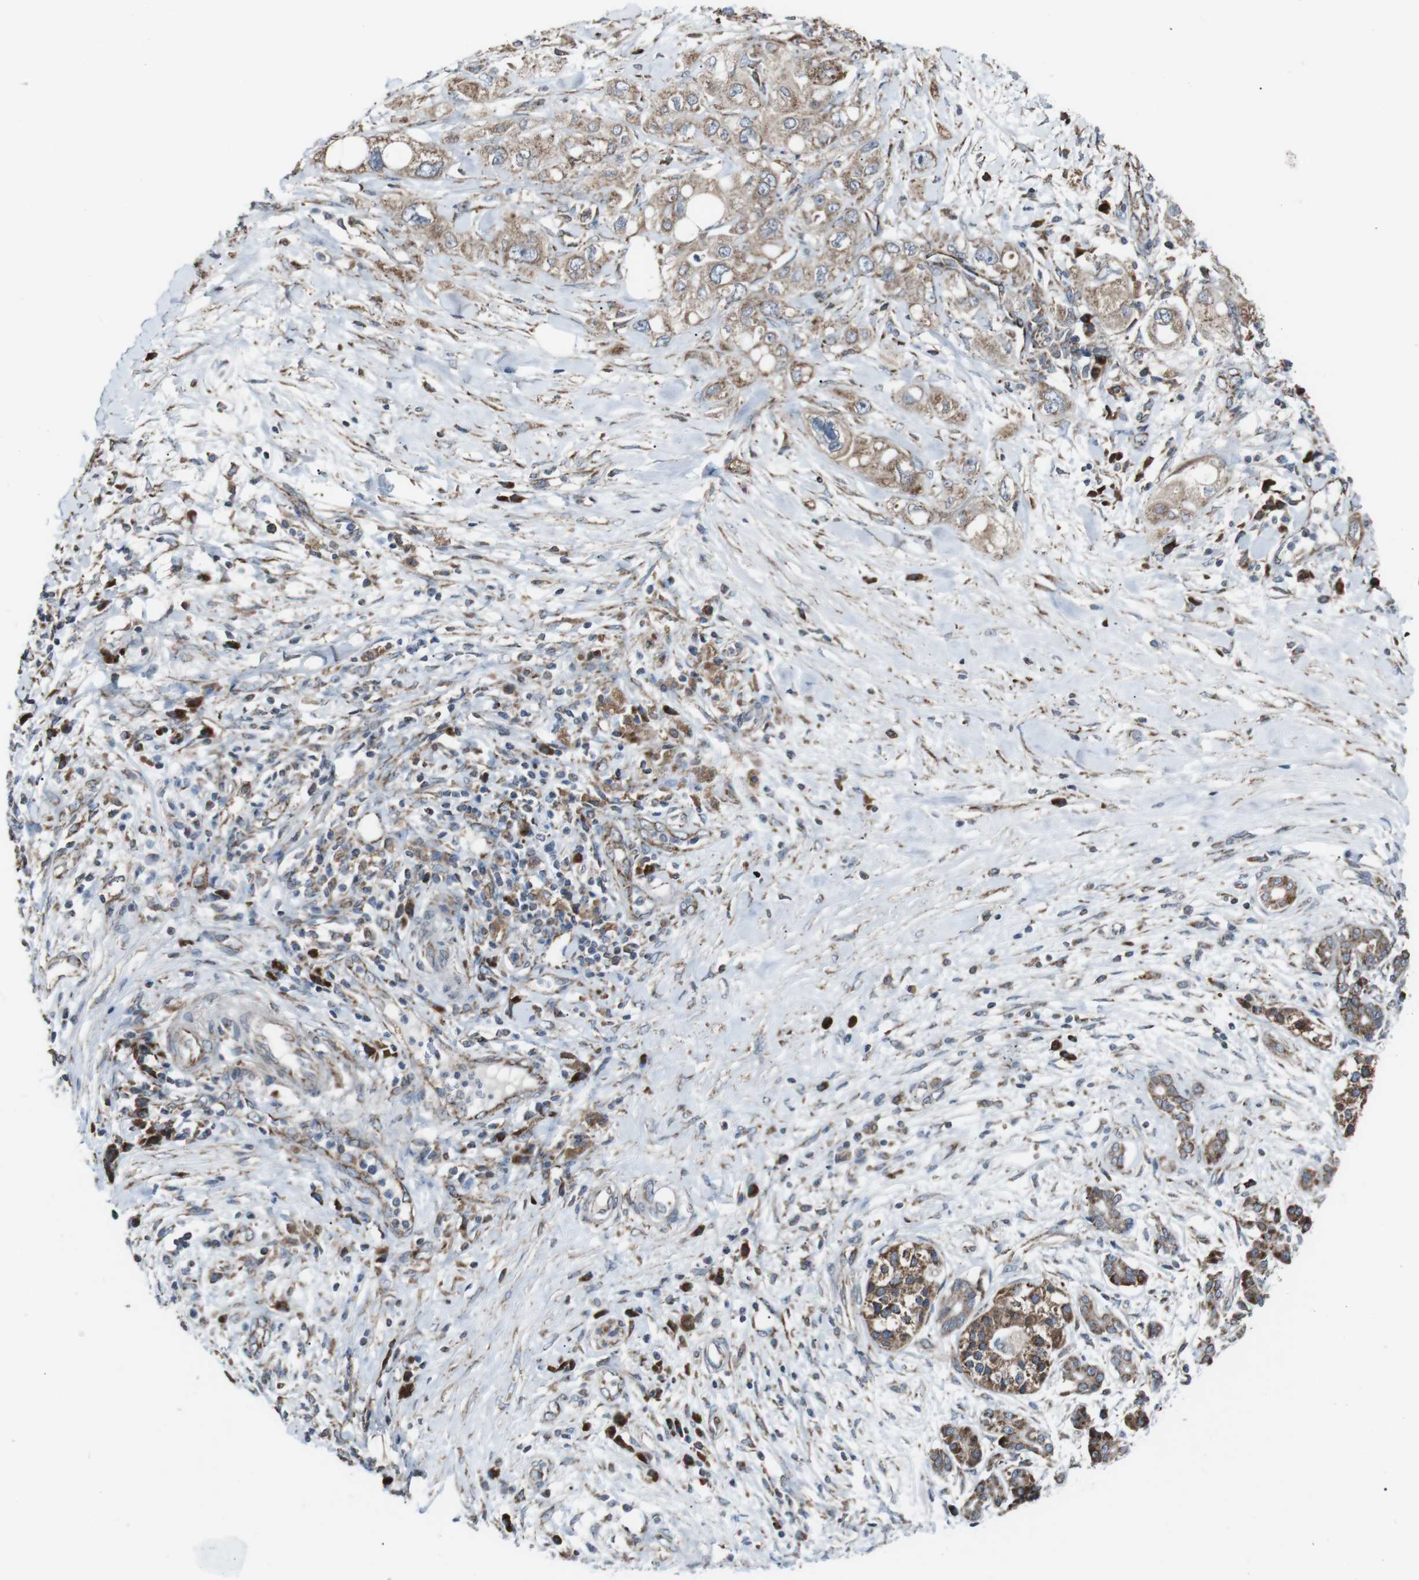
{"staining": {"intensity": "weak", "quantity": ">75%", "location": "cytoplasmic/membranous"}, "tissue": "pancreatic cancer", "cell_type": "Tumor cells", "image_type": "cancer", "snomed": [{"axis": "morphology", "description": "Adenocarcinoma, NOS"}, {"axis": "topography", "description": "Pancreas"}], "caption": "Immunohistochemical staining of human pancreatic cancer (adenocarcinoma) reveals low levels of weak cytoplasmic/membranous protein positivity in about >75% of tumor cells. The protein is shown in brown color, while the nuclei are stained blue.", "gene": "CISD2", "patient": {"sex": "female", "age": 56}}